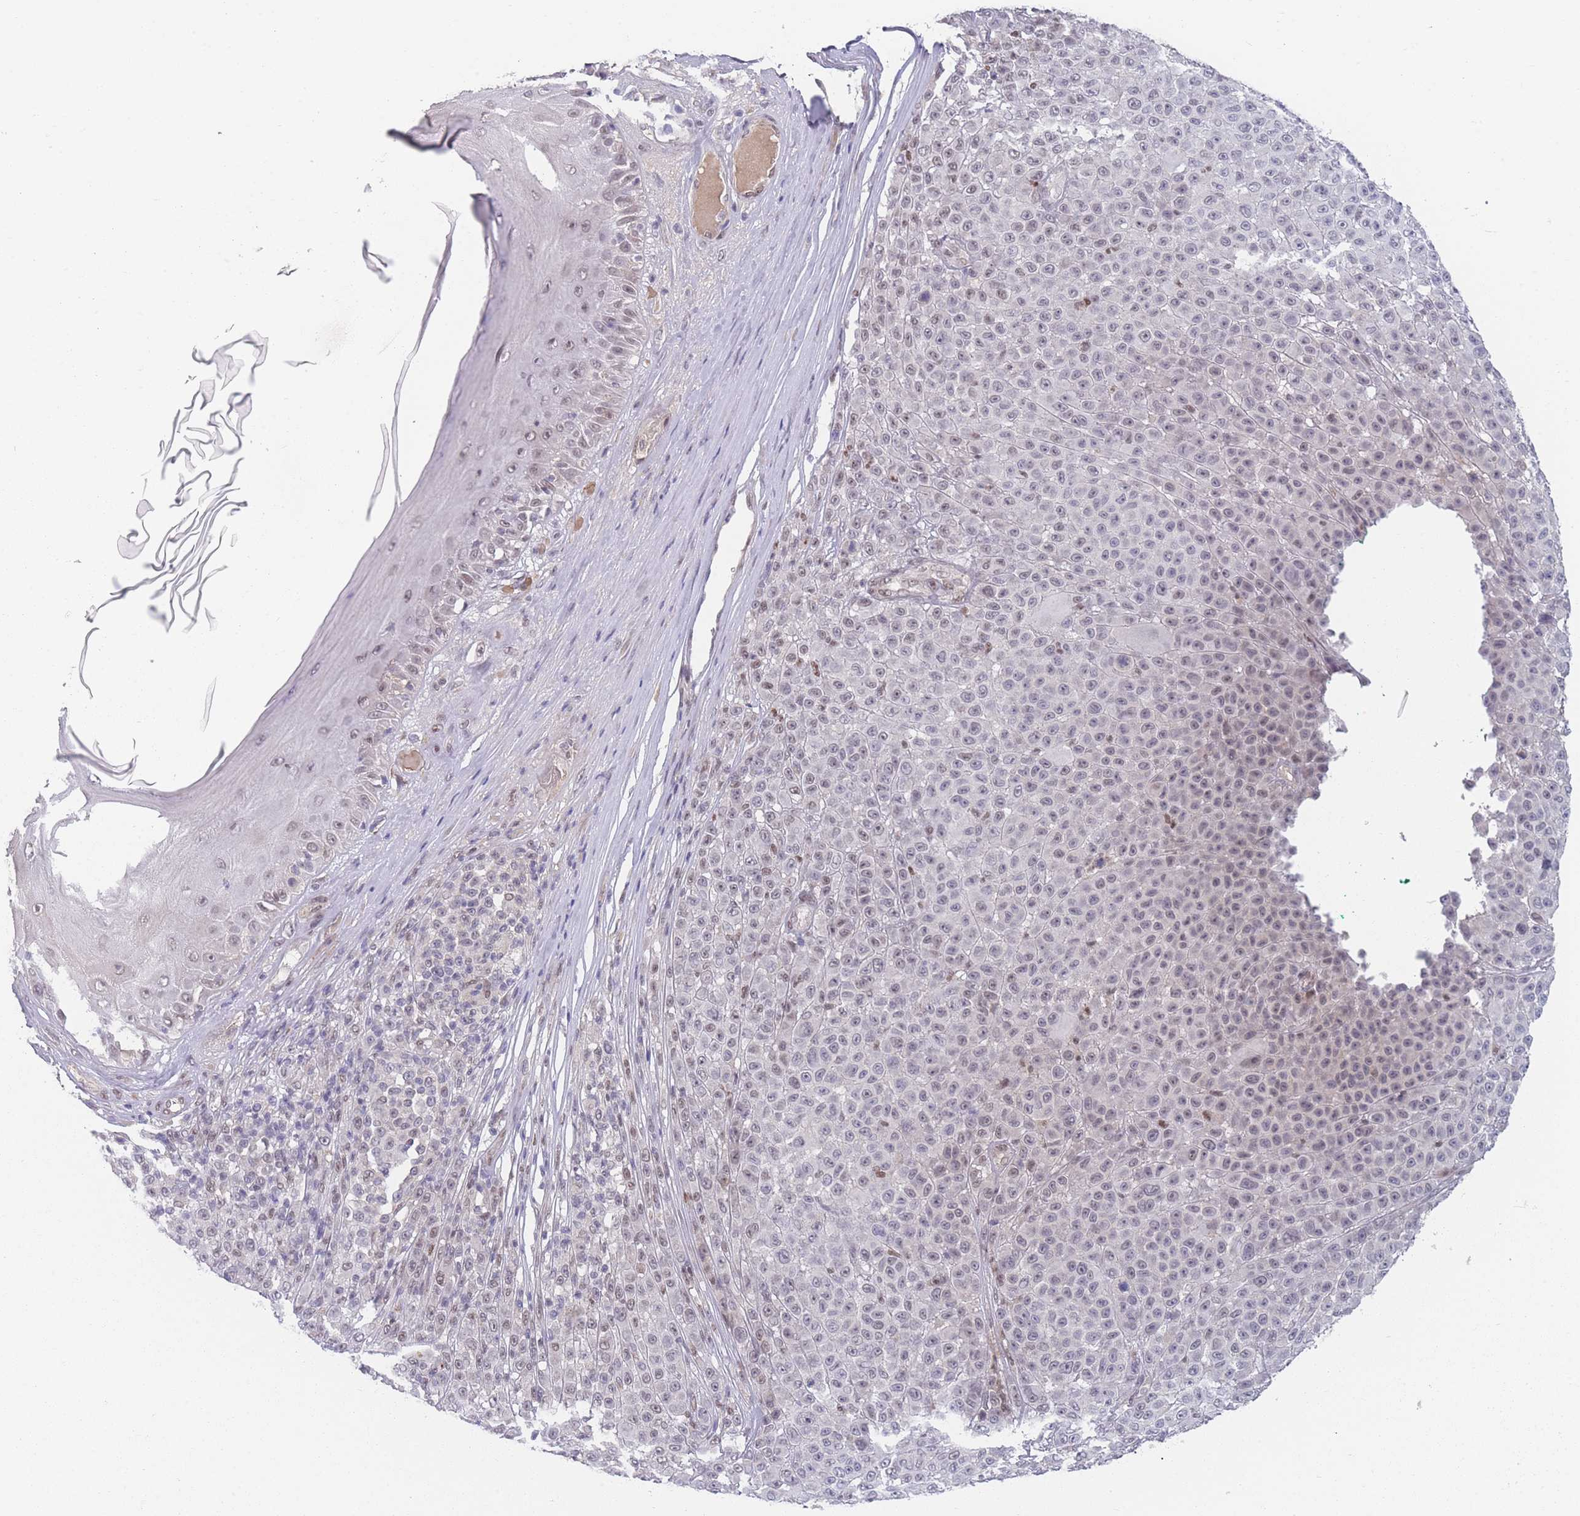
{"staining": {"intensity": "negative", "quantity": "none", "location": "none"}, "tissue": "melanoma", "cell_type": "Tumor cells", "image_type": "cancer", "snomed": [{"axis": "morphology", "description": "Malignant melanoma, NOS"}, {"axis": "topography", "description": "Skin"}], "caption": "Malignant melanoma stained for a protein using immunohistochemistry displays no staining tumor cells.", "gene": "ANKRD10", "patient": {"sex": "female", "age": 94}}